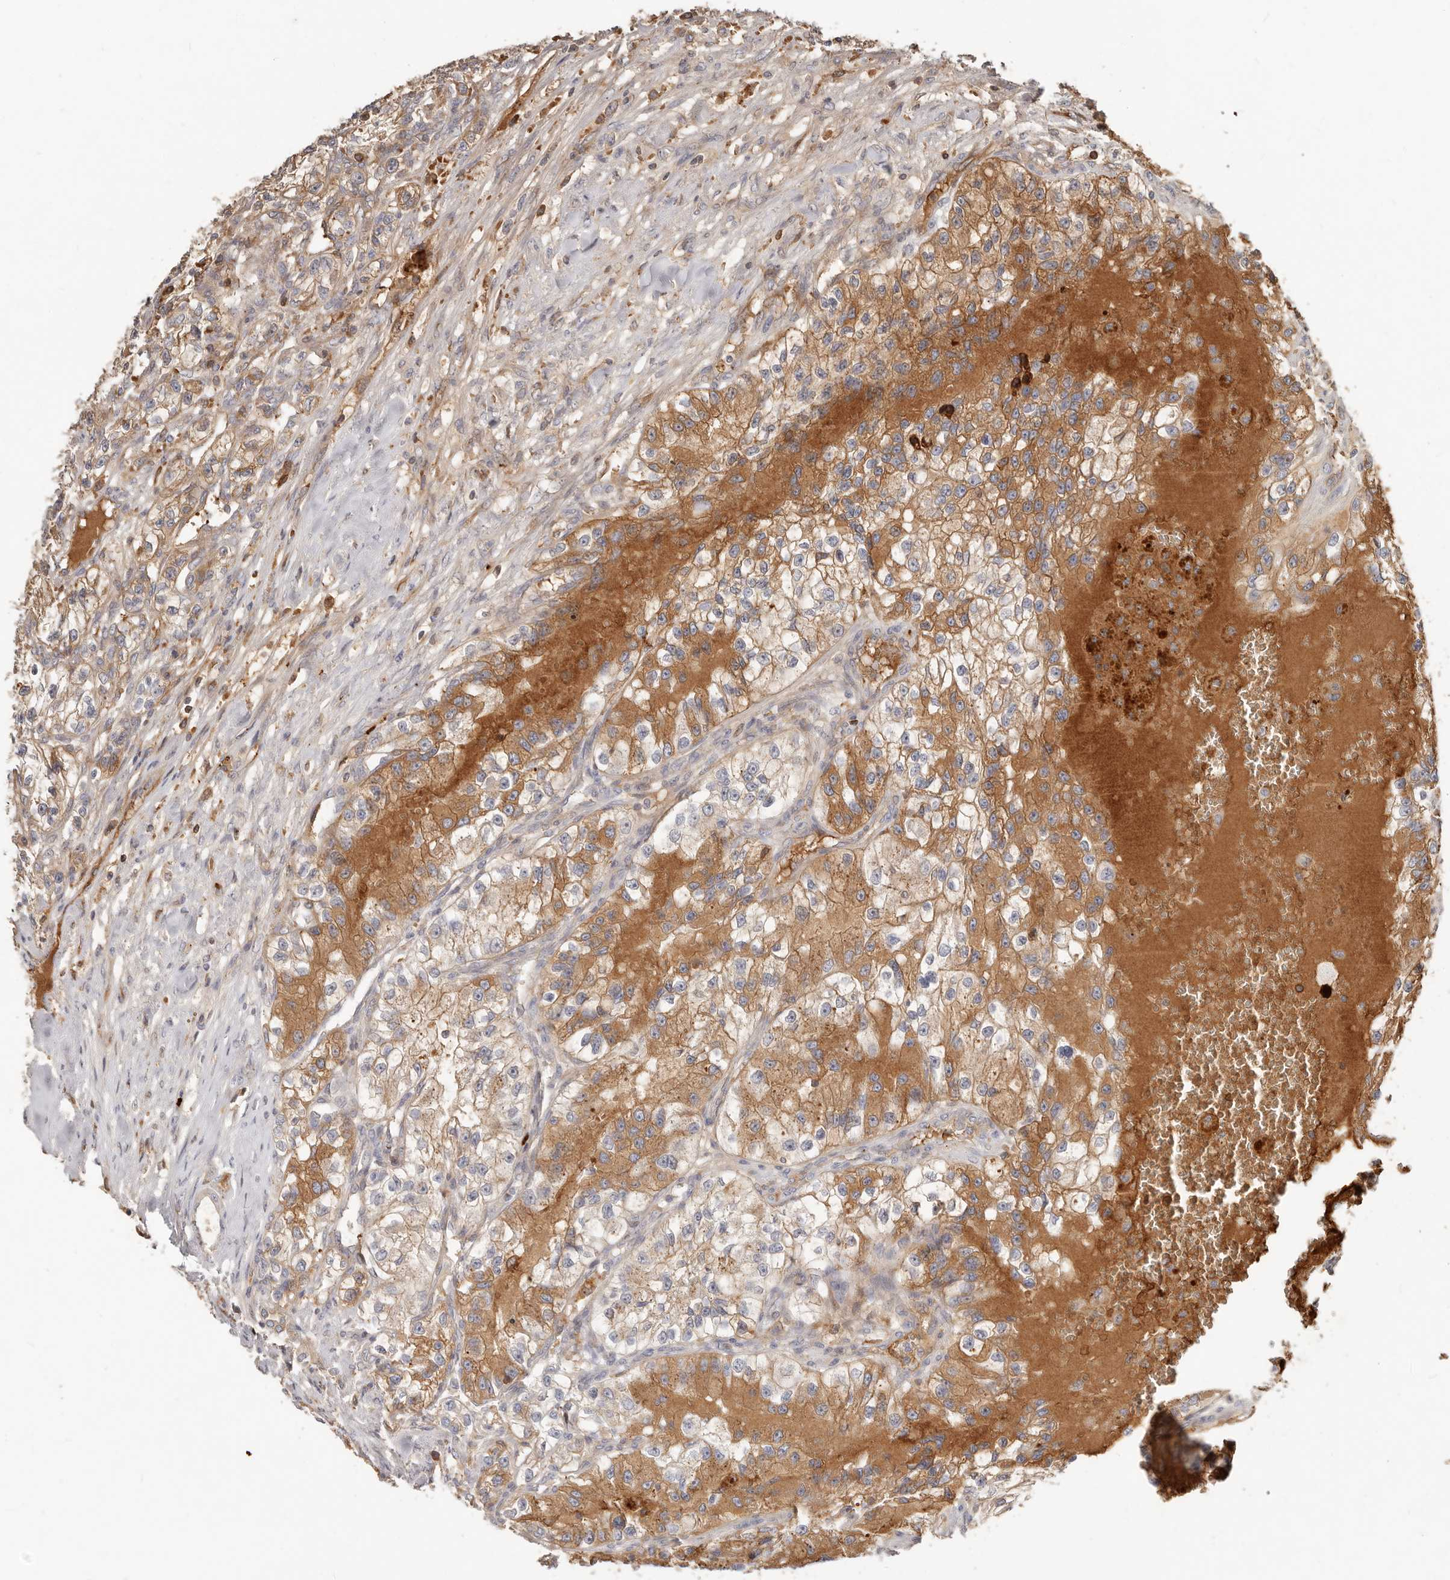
{"staining": {"intensity": "moderate", "quantity": ">75%", "location": "cytoplasmic/membranous"}, "tissue": "renal cancer", "cell_type": "Tumor cells", "image_type": "cancer", "snomed": [{"axis": "morphology", "description": "Adenocarcinoma, NOS"}, {"axis": "topography", "description": "Kidney"}], "caption": "High-magnification brightfield microscopy of renal adenocarcinoma stained with DAB (3,3'-diaminobenzidine) (brown) and counterstained with hematoxylin (blue). tumor cells exhibit moderate cytoplasmic/membranous positivity is identified in about>75% of cells.", "gene": "MTFR2", "patient": {"sex": "female", "age": 57}}